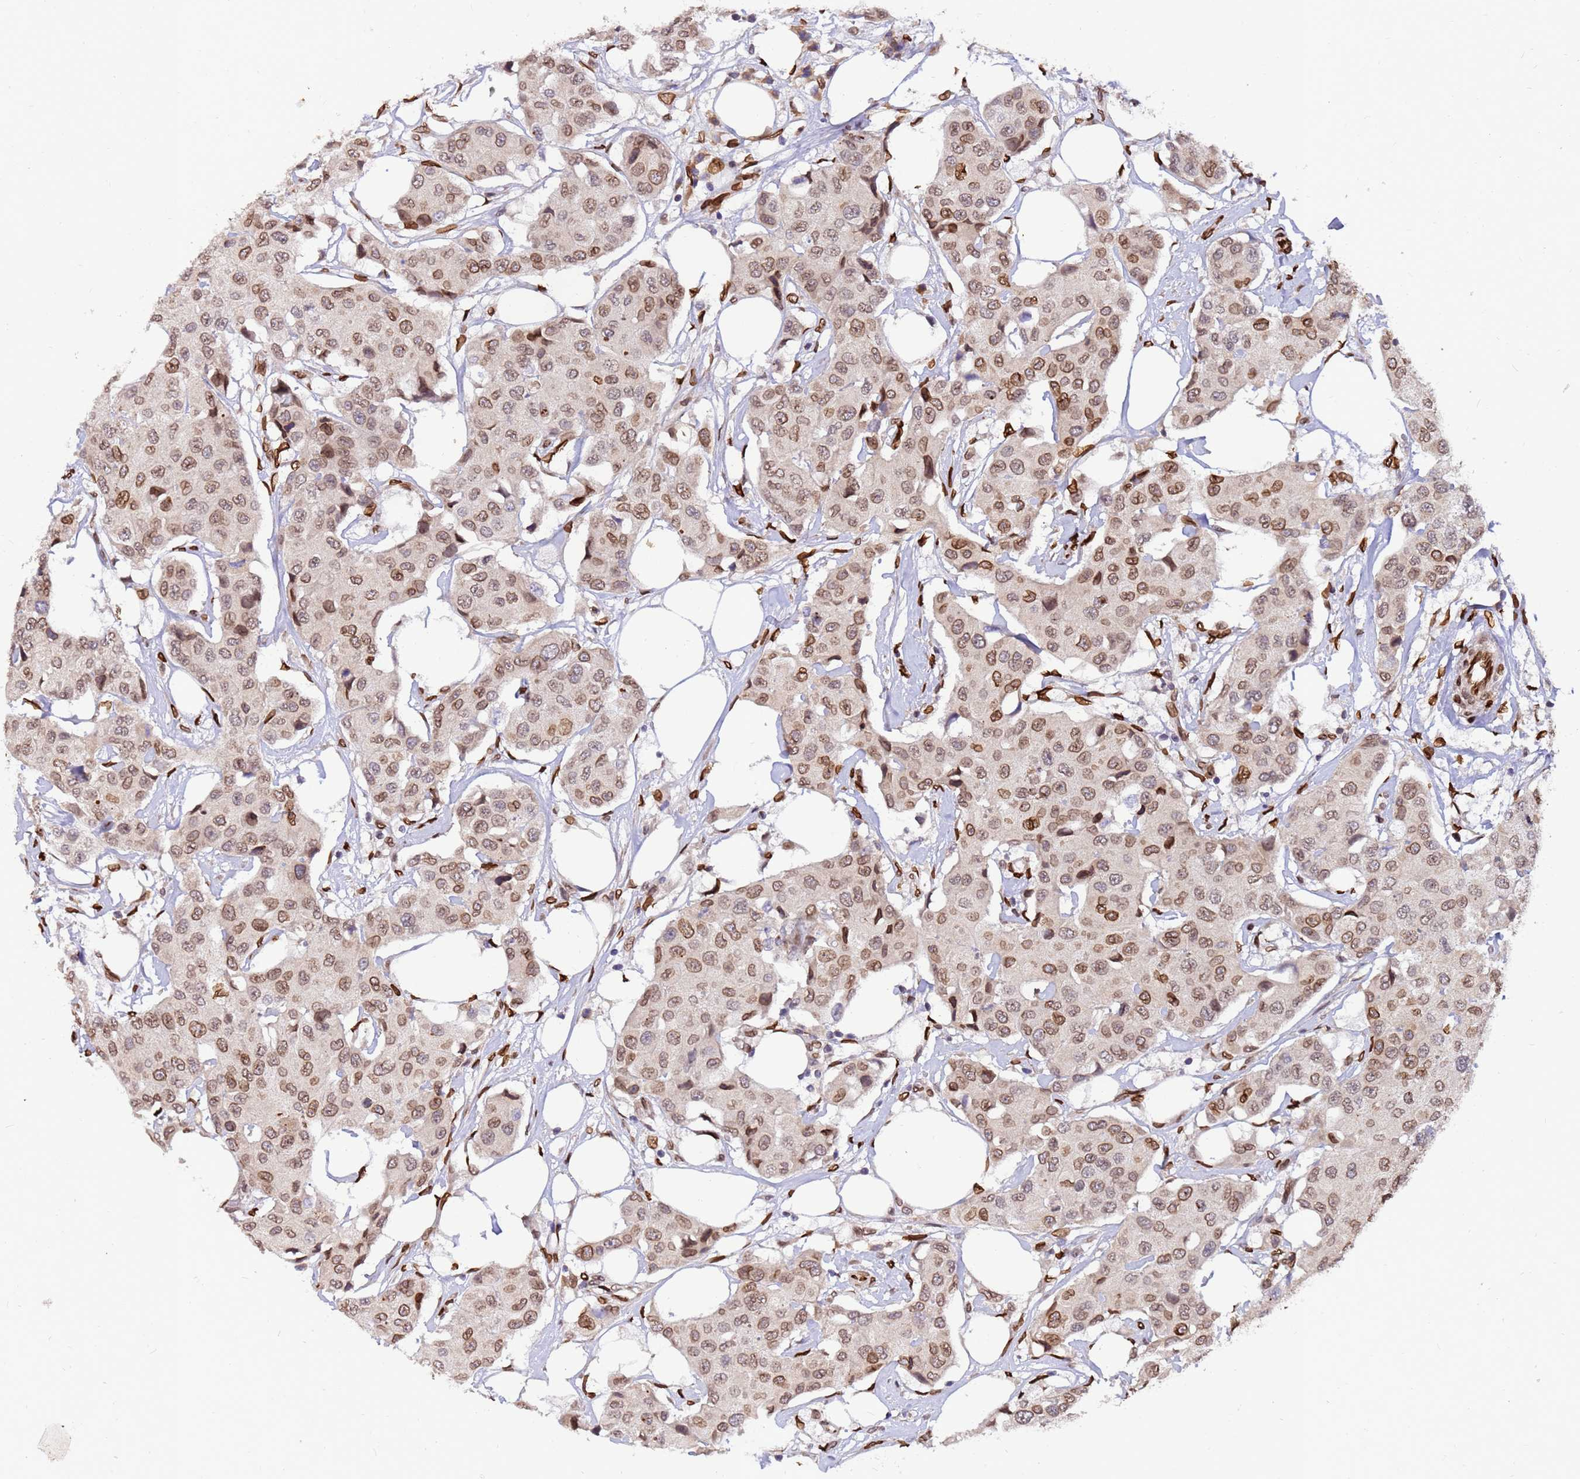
{"staining": {"intensity": "moderate", "quantity": ">75%", "location": "cytoplasmic/membranous,nuclear"}, "tissue": "breast cancer", "cell_type": "Tumor cells", "image_type": "cancer", "snomed": [{"axis": "morphology", "description": "Duct carcinoma"}, {"axis": "topography", "description": "Breast"}], "caption": "Brown immunohistochemical staining in human breast invasive ductal carcinoma reveals moderate cytoplasmic/membranous and nuclear staining in about >75% of tumor cells. (Brightfield microscopy of DAB IHC at high magnification).", "gene": "GPR135", "patient": {"sex": "female", "age": 80}}